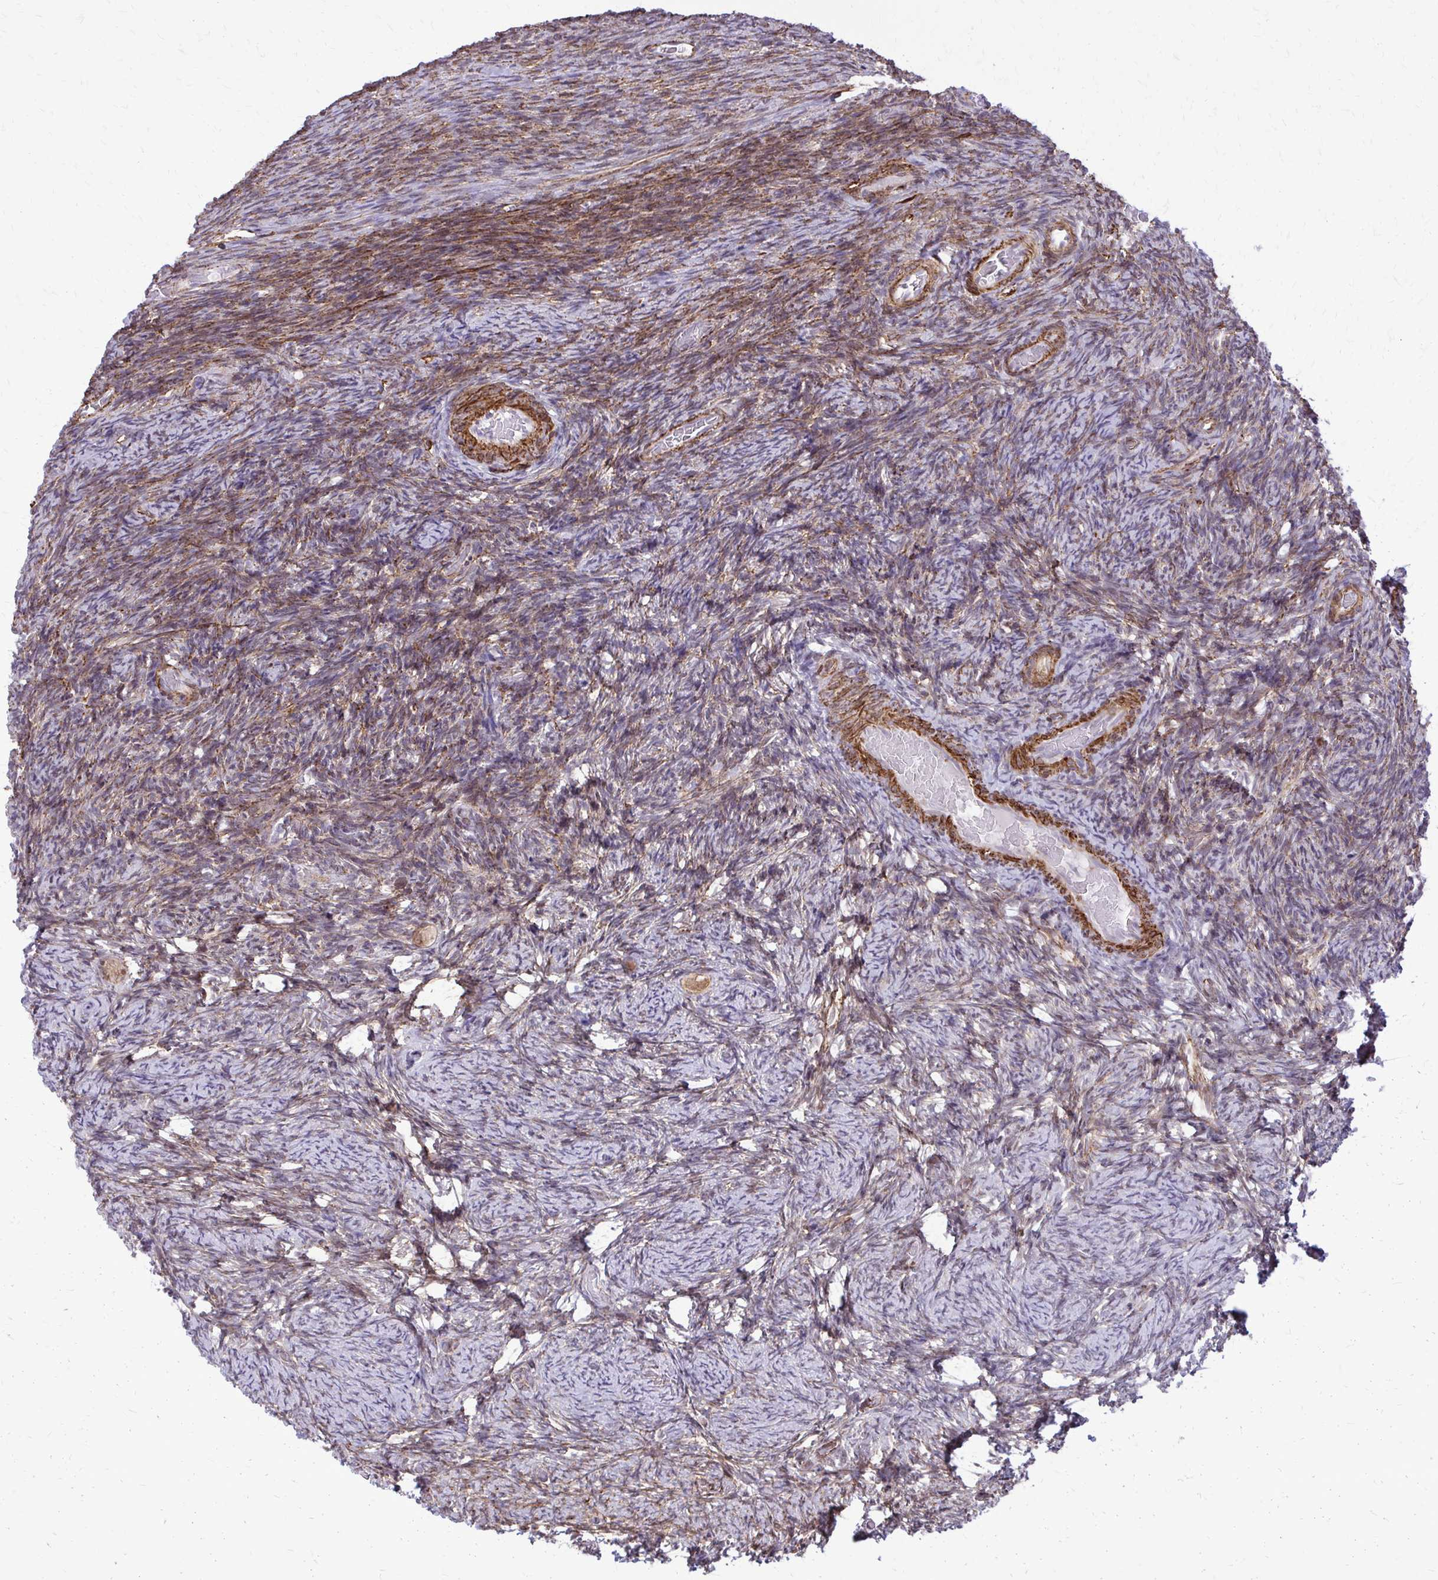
{"staining": {"intensity": "weak", "quantity": ">75%", "location": "cytoplasmic/membranous"}, "tissue": "ovary", "cell_type": "Follicle cells", "image_type": "normal", "snomed": [{"axis": "morphology", "description": "Normal tissue, NOS"}, {"axis": "topography", "description": "Ovary"}], "caption": "High-magnification brightfield microscopy of benign ovary stained with DAB (3,3'-diaminobenzidine) (brown) and counterstained with hematoxylin (blue). follicle cells exhibit weak cytoplasmic/membranous staining is identified in about>75% of cells. The staining was performed using DAB, with brown indicating positive protein expression. Nuclei are stained blue with hematoxylin.", "gene": "NRBF2", "patient": {"sex": "female", "age": 34}}